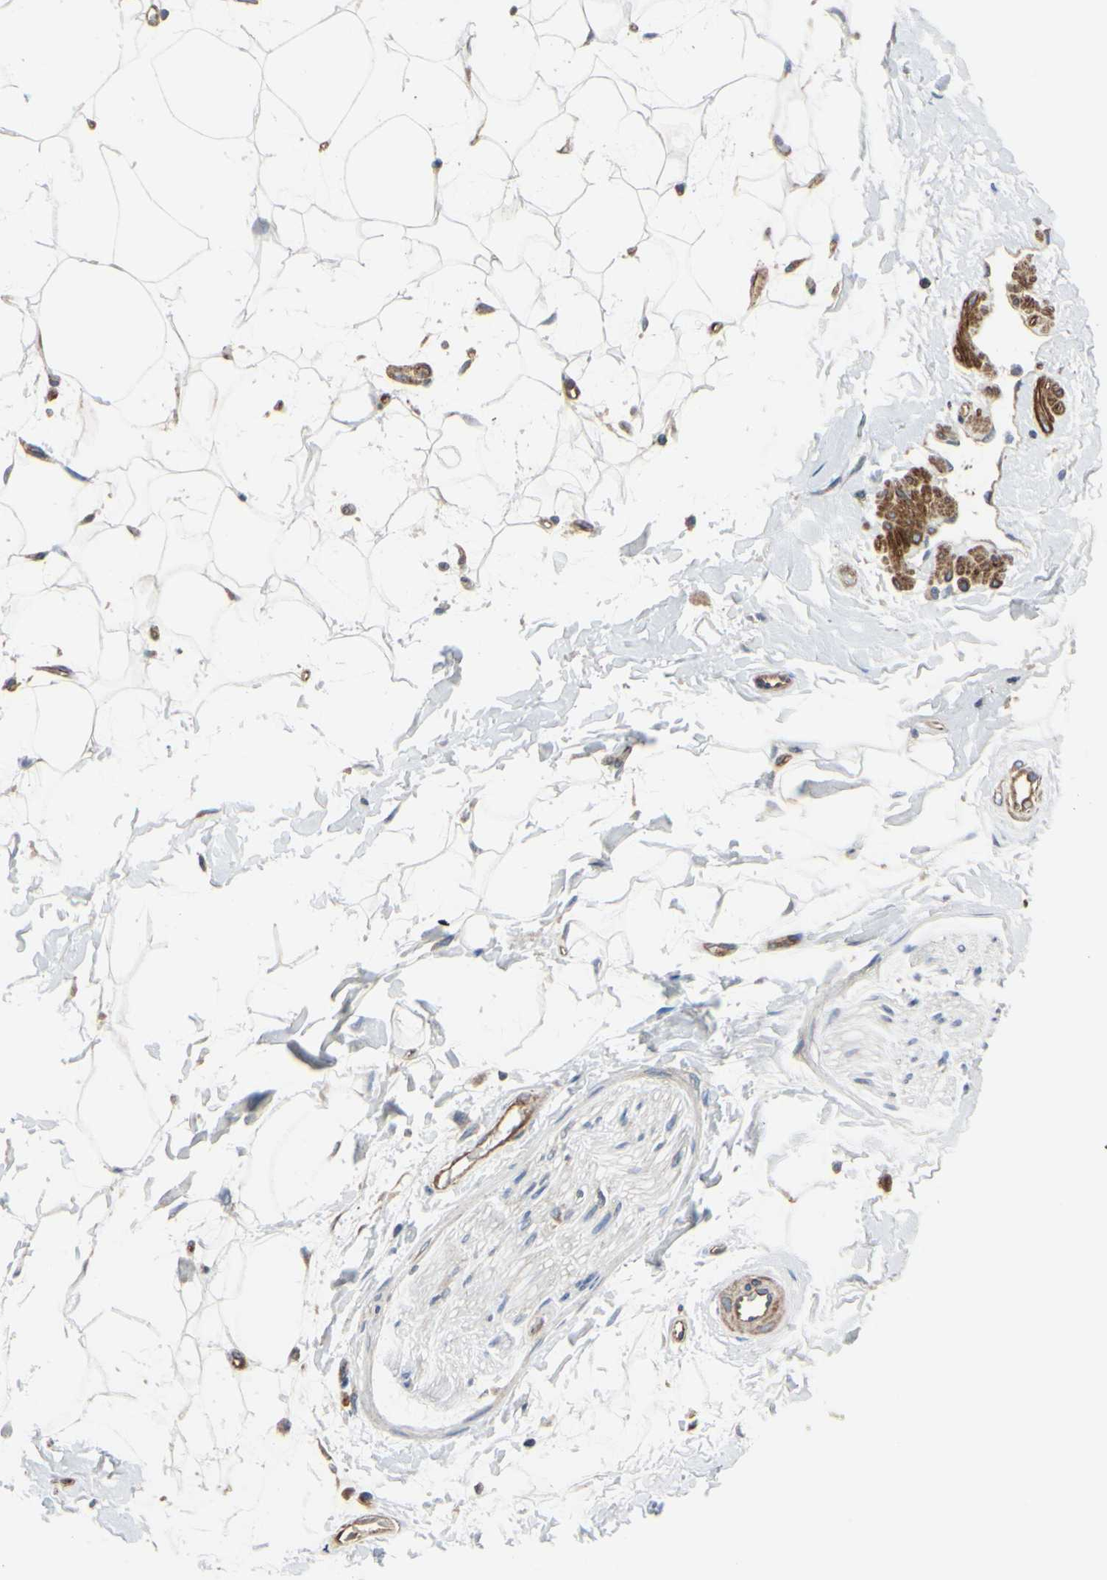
{"staining": {"intensity": "weak", "quantity": ">75%", "location": "cytoplasmic/membranous"}, "tissue": "adipose tissue", "cell_type": "Adipocytes", "image_type": "normal", "snomed": [{"axis": "morphology", "description": "Normal tissue, NOS"}, {"axis": "topography", "description": "Soft tissue"}], "caption": "Approximately >75% of adipocytes in normal adipose tissue display weak cytoplasmic/membranous protein expression as visualized by brown immunohistochemical staining.", "gene": "BECN1", "patient": {"sex": "male", "age": 72}}